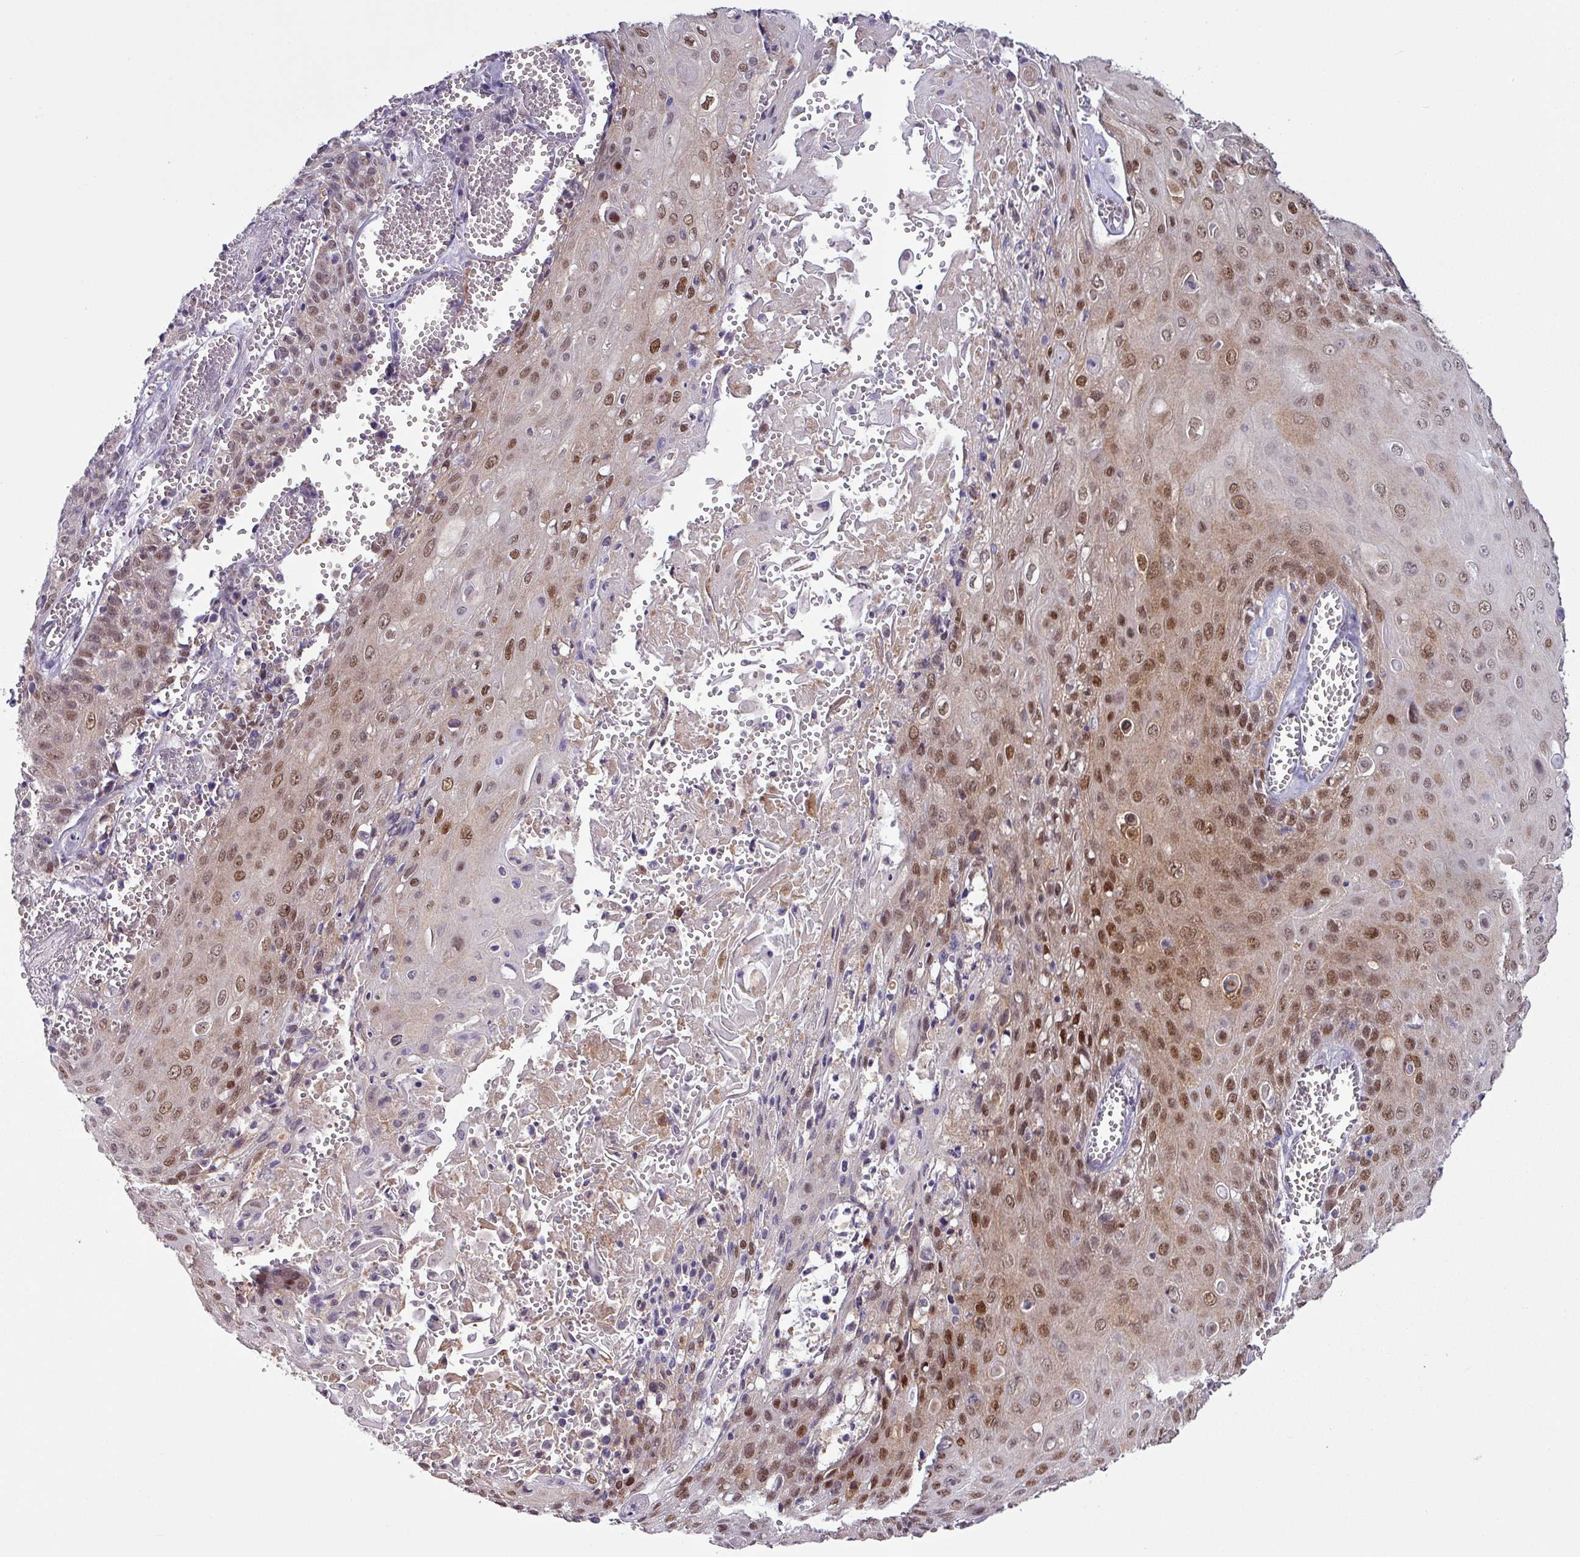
{"staining": {"intensity": "moderate", "quantity": ">75%", "location": "nuclear"}, "tissue": "cervical cancer", "cell_type": "Tumor cells", "image_type": "cancer", "snomed": [{"axis": "morphology", "description": "Squamous cell carcinoma, NOS"}, {"axis": "topography", "description": "Cervix"}], "caption": "Human cervical cancer (squamous cell carcinoma) stained with a protein marker demonstrates moderate staining in tumor cells.", "gene": "TTLL12", "patient": {"sex": "female", "age": 39}}